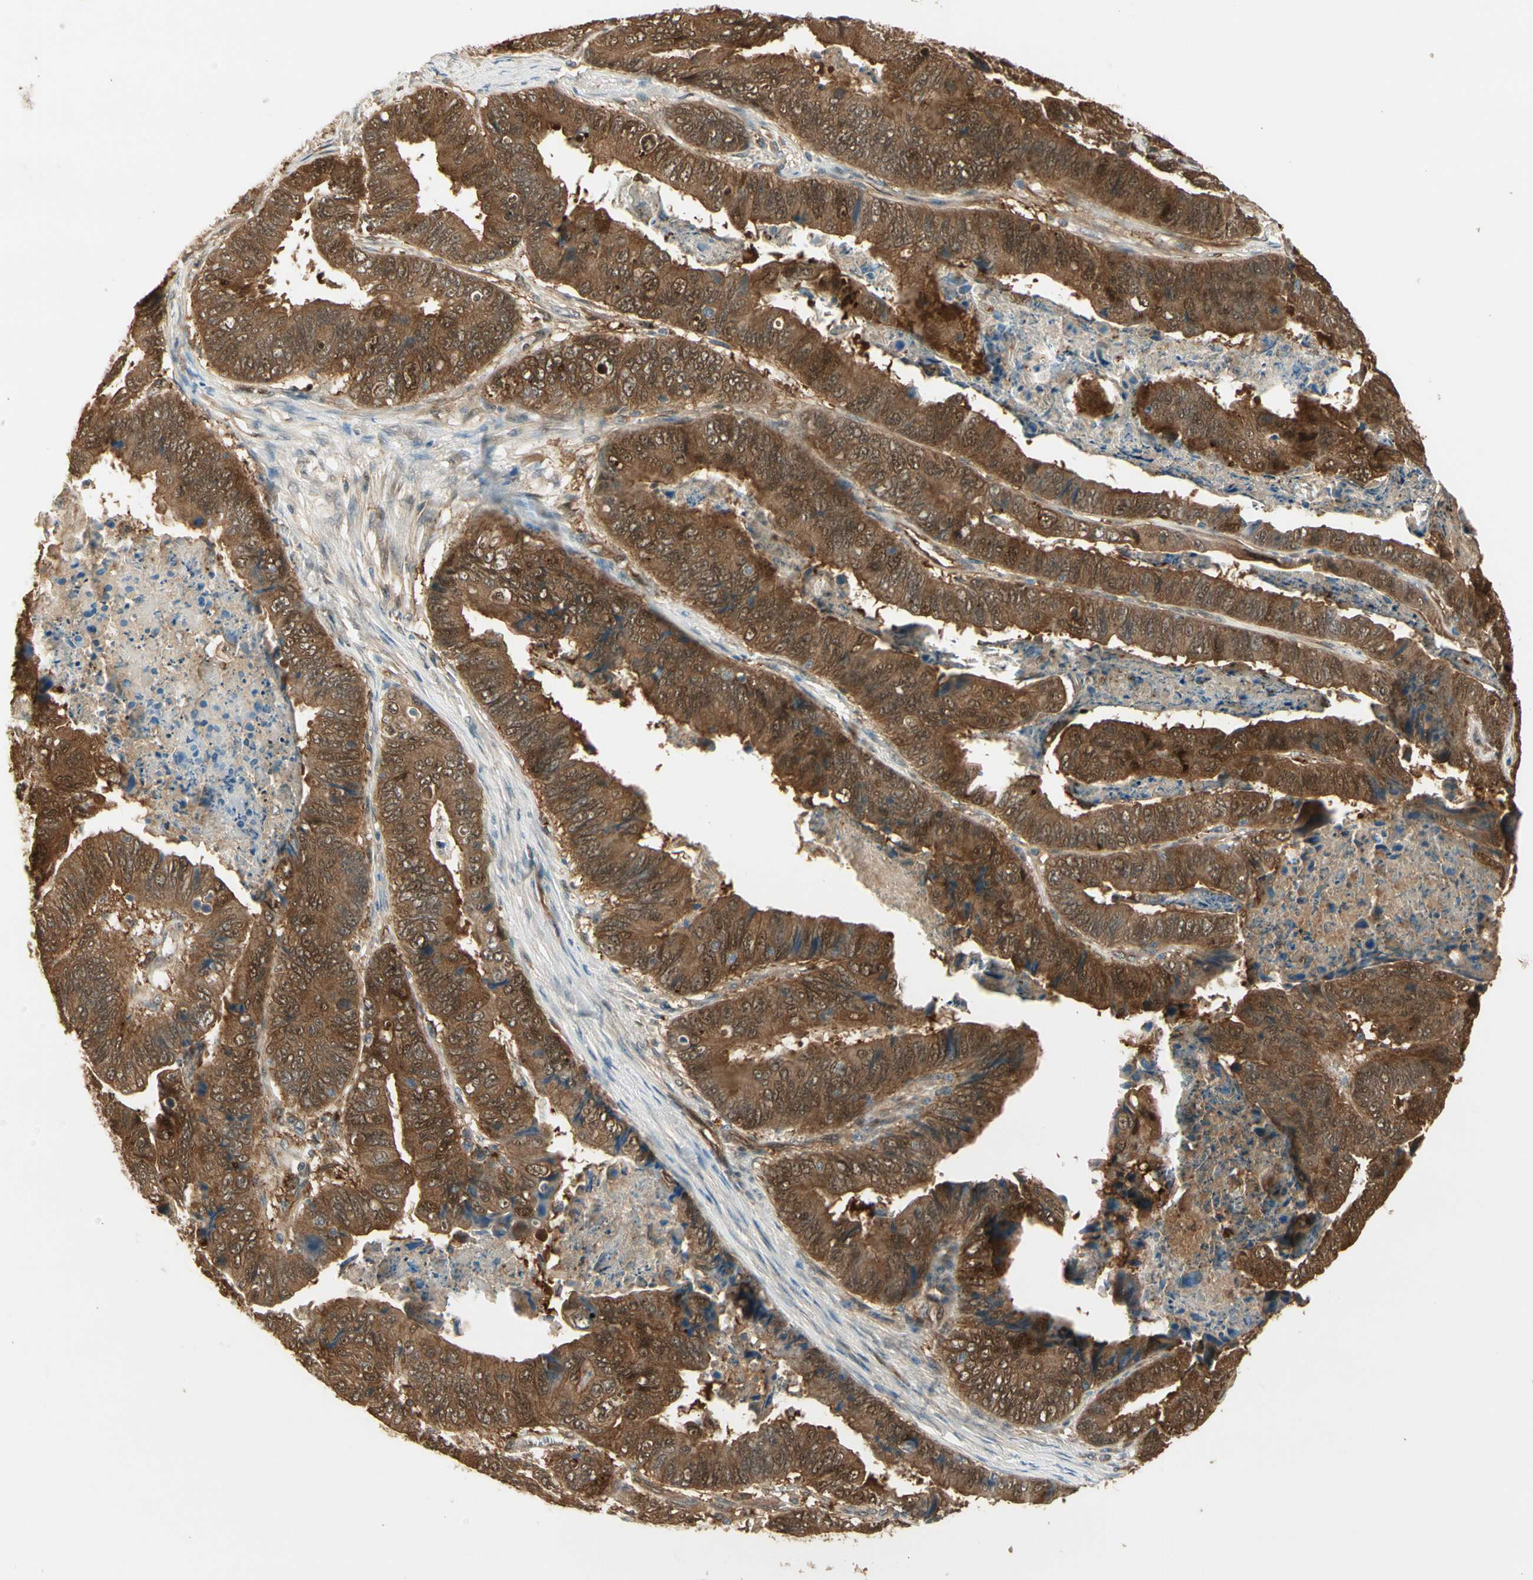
{"staining": {"intensity": "strong", "quantity": ">75%", "location": "cytoplasmic/membranous,nuclear"}, "tissue": "stomach cancer", "cell_type": "Tumor cells", "image_type": "cancer", "snomed": [{"axis": "morphology", "description": "Adenocarcinoma, NOS"}, {"axis": "topography", "description": "Stomach, lower"}], "caption": "Adenocarcinoma (stomach) stained with IHC exhibits strong cytoplasmic/membranous and nuclear positivity in about >75% of tumor cells.", "gene": "SERPINB6", "patient": {"sex": "male", "age": 77}}